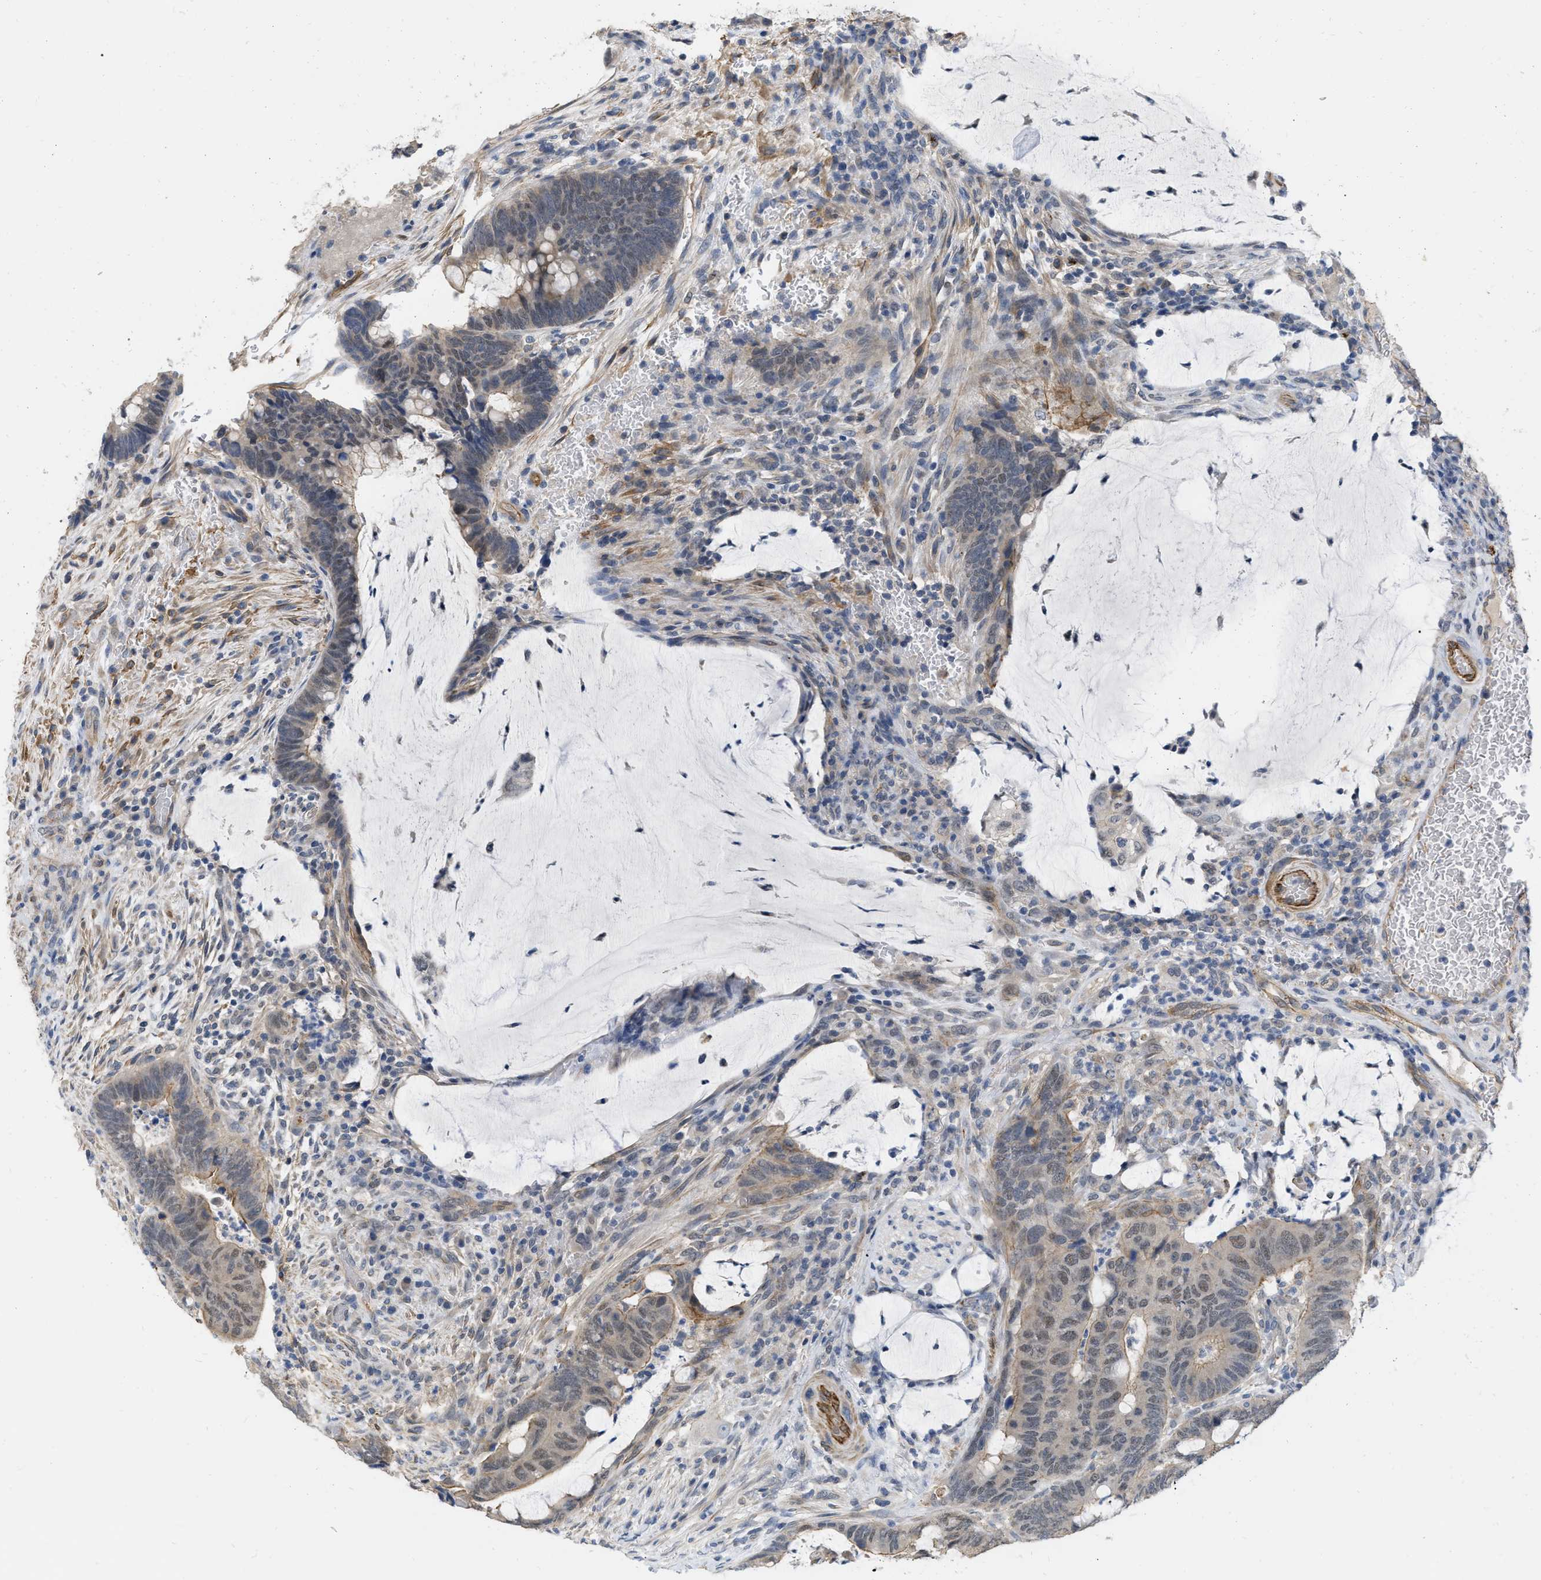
{"staining": {"intensity": "negative", "quantity": "none", "location": "none"}, "tissue": "colorectal cancer", "cell_type": "Tumor cells", "image_type": "cancer", "snomed": [{"axis": "morphology", "description": "Normal tissue, NOS"}, {"axis": "morphology", "description": "Adenocarcinoma, NOS"}, {"axis": "topography", "description": "Rectum"}, {"axis": "topography", "description": "Peripheral nerve tissue"}], "caption": "Micrograph shows no protein positivity in tumor cells of adenocarcinoma (colorectal) tissue.", "gene": "NAPEPLD", "patient": {"sex": "male", "age": 92}}